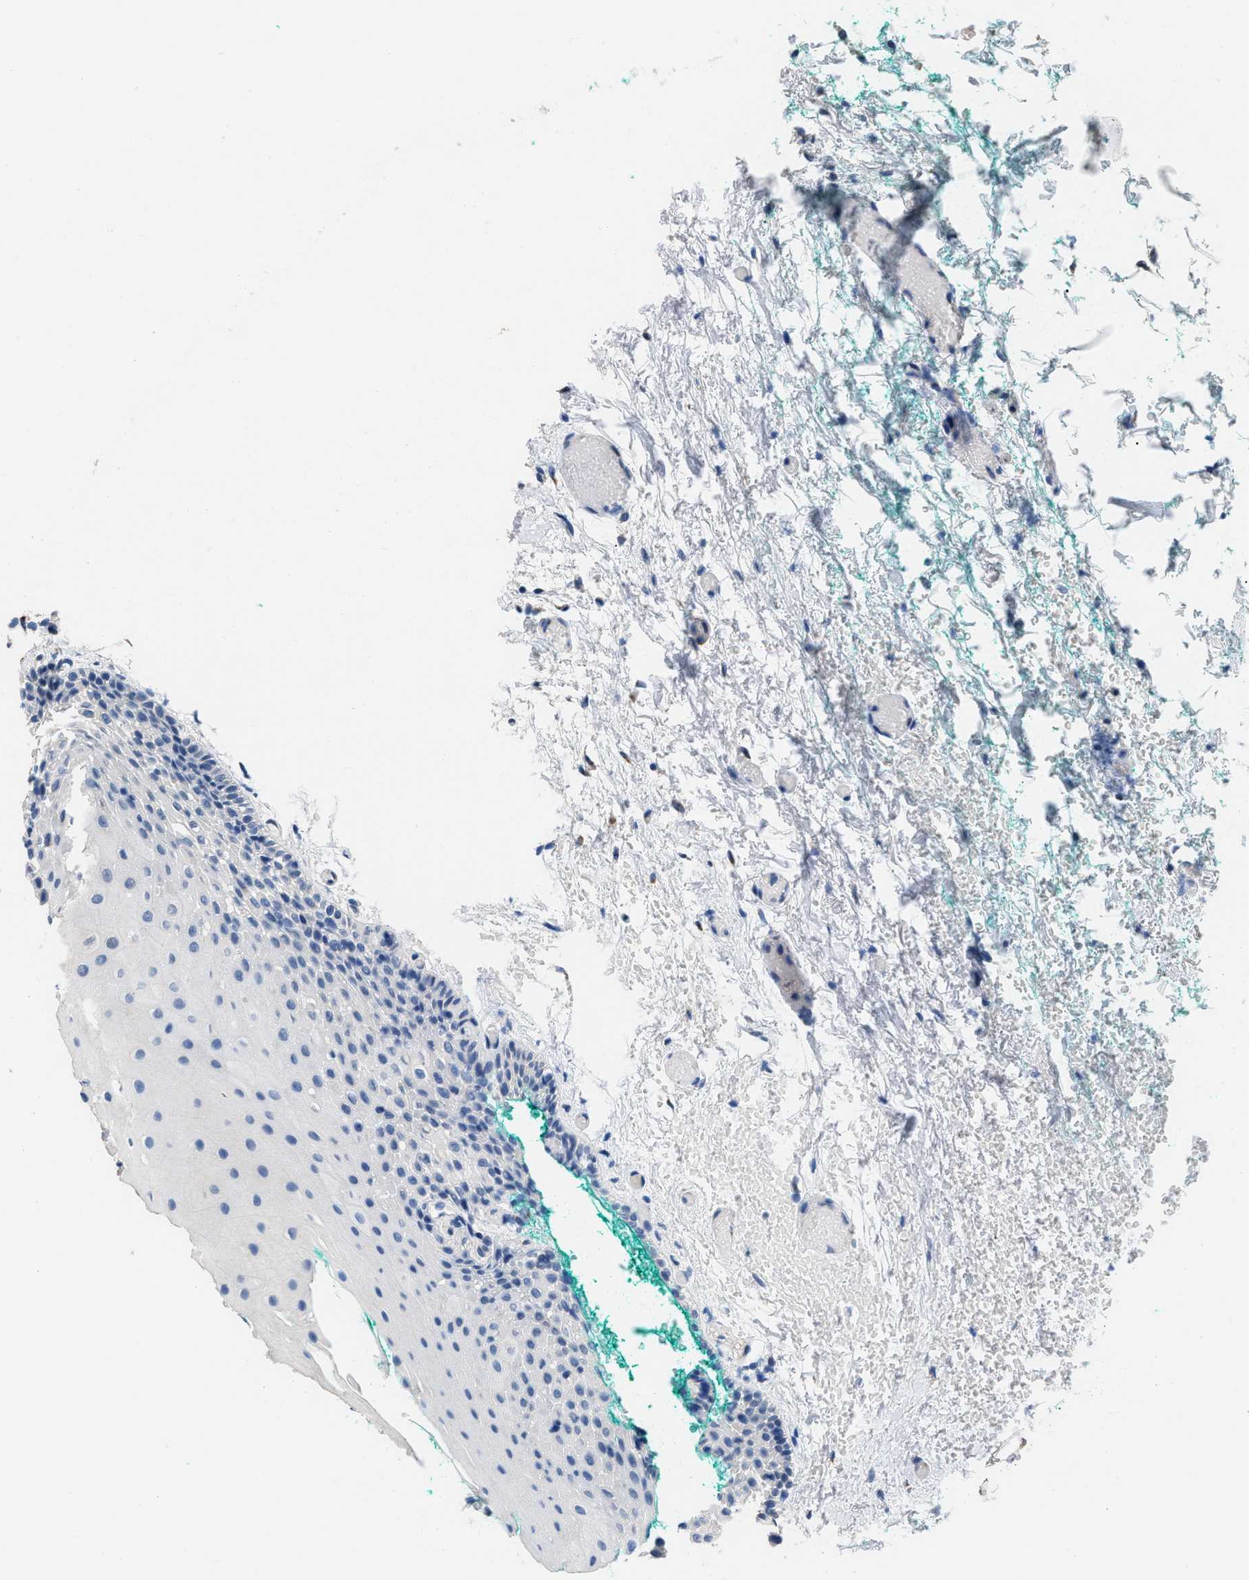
{"staining": {"intensity": "negative", "quantity": "none", "location": "none"}, "tissue": "oral mucosa", "cell_type": "Squamous epithelial cells", "image_type": "normal", "snomed": [{"axis": "morphology", "description": "Normal tissue, NOS"}, {"axis": "morphology", "description": "Squamous cell carcinoma, NOS"}, {"axis": "topography", "description": "Oral tissue"}, {"axis": "topography", "description": "Salivary gland"}, {"axis": "topography", "description": "Head-Neck"}], "caption": "A high-resolution photomicrograph shows IHC staining of benign oral mucosa, which demonstrates no significant staining in squamous epithelial cells.", "gene": "GOLM1", "patient": {"sex": "female", "age": 62}}